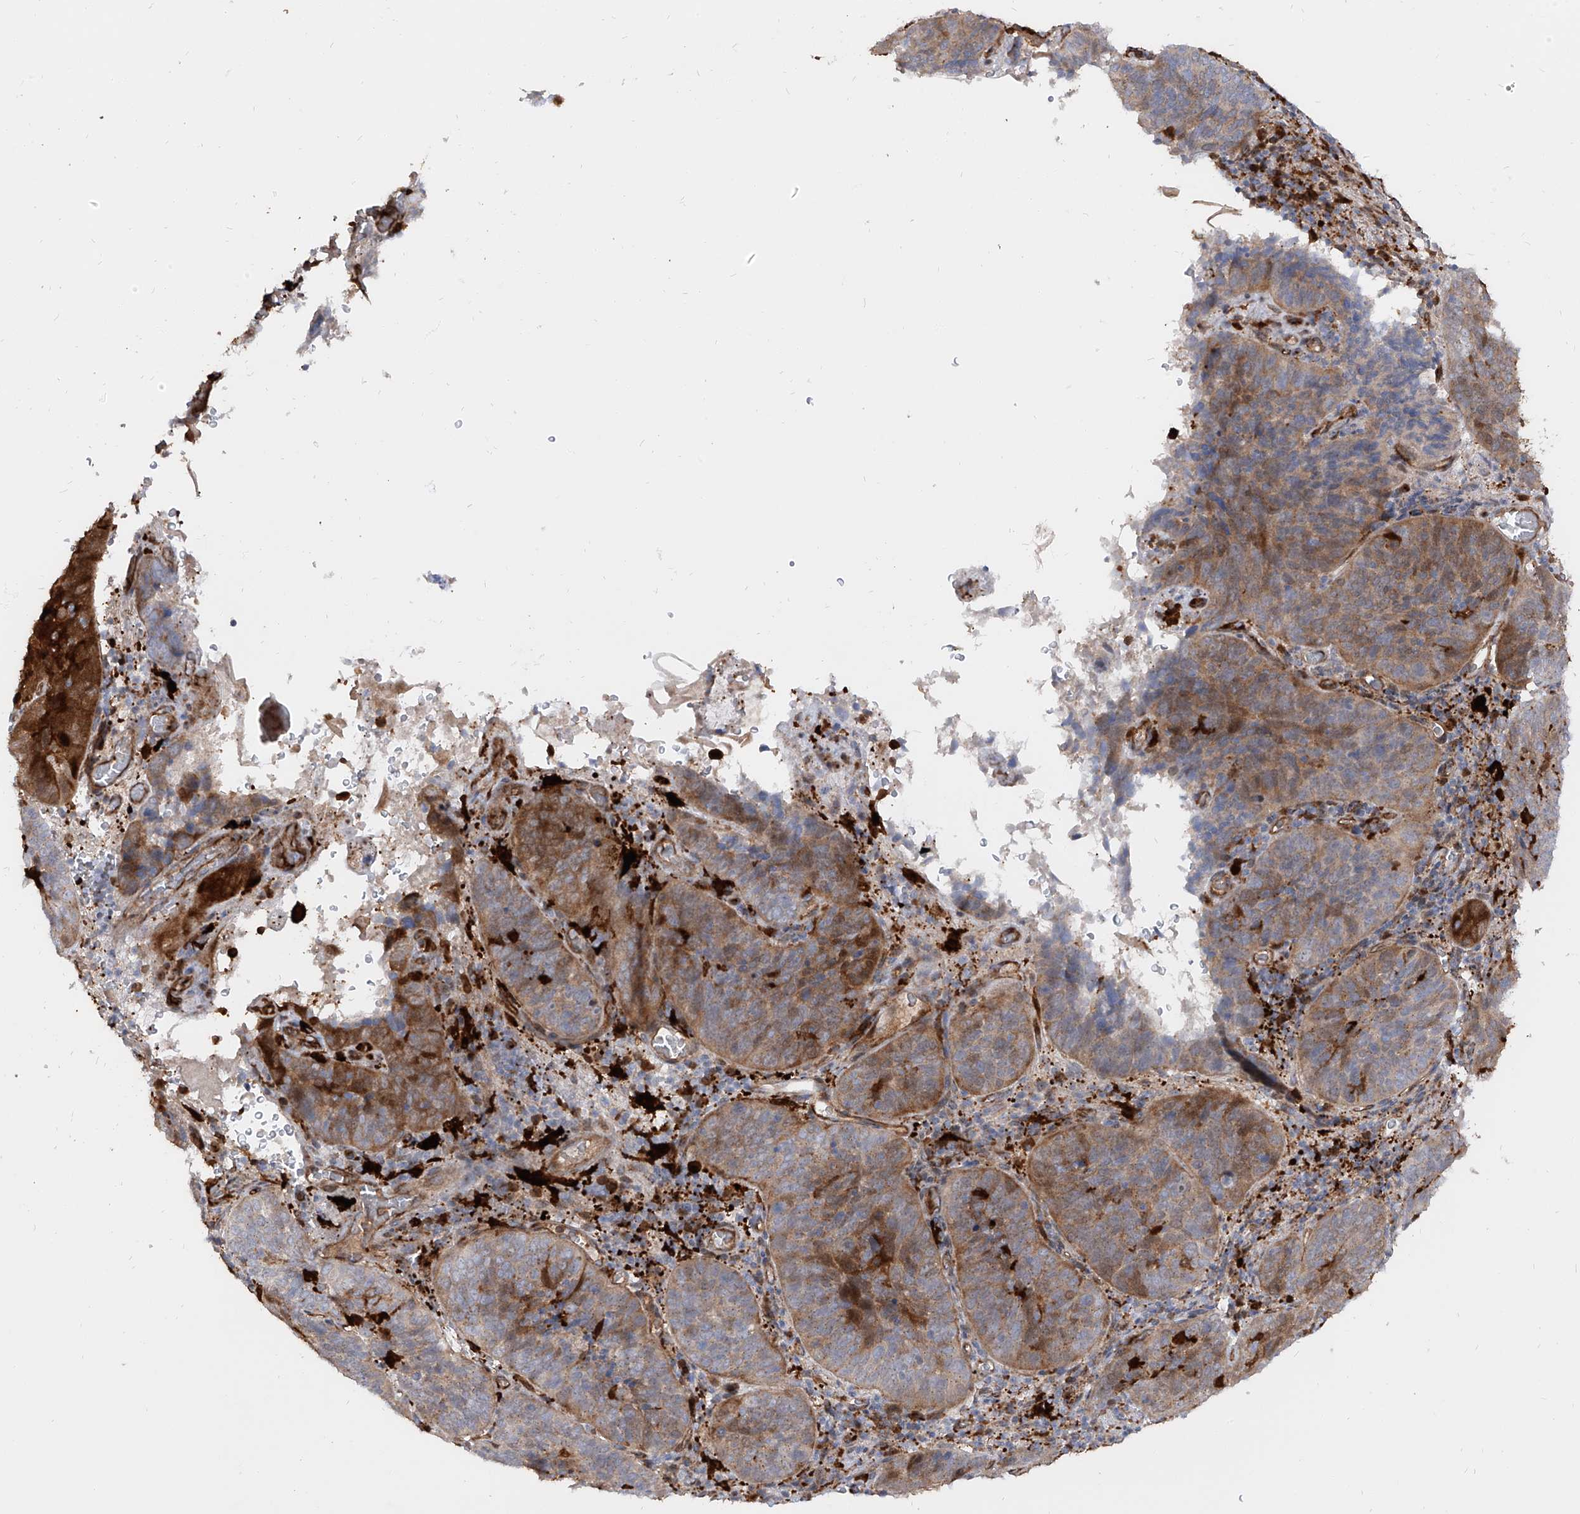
{"staining": {"intensity": "moderate", "quantity": "25%-75%", "location": "cytoplasmic/membranous"}, "tissue": "cervical cancer", "cell_type": "Tumor cells", "image_type": "cancer", "snomed": [{"axis": "morphology", "description": "Squamous cell carcinoma, NOS"}, {"axis": "topography", "description": "Cervix"}], "caption": "Immunohistochemistry histopathology image of neoplastic tissue: cervical cancer stained using immunohistochemistry exhibits medium levels of moderate protein expression localized specifically in the cytoplasmic/membranous of tumor cells, appearing as a cytoplasmic/membranous brown color.", "gene": "KYNU", "patient": {"sex": "female", "age": 60}}